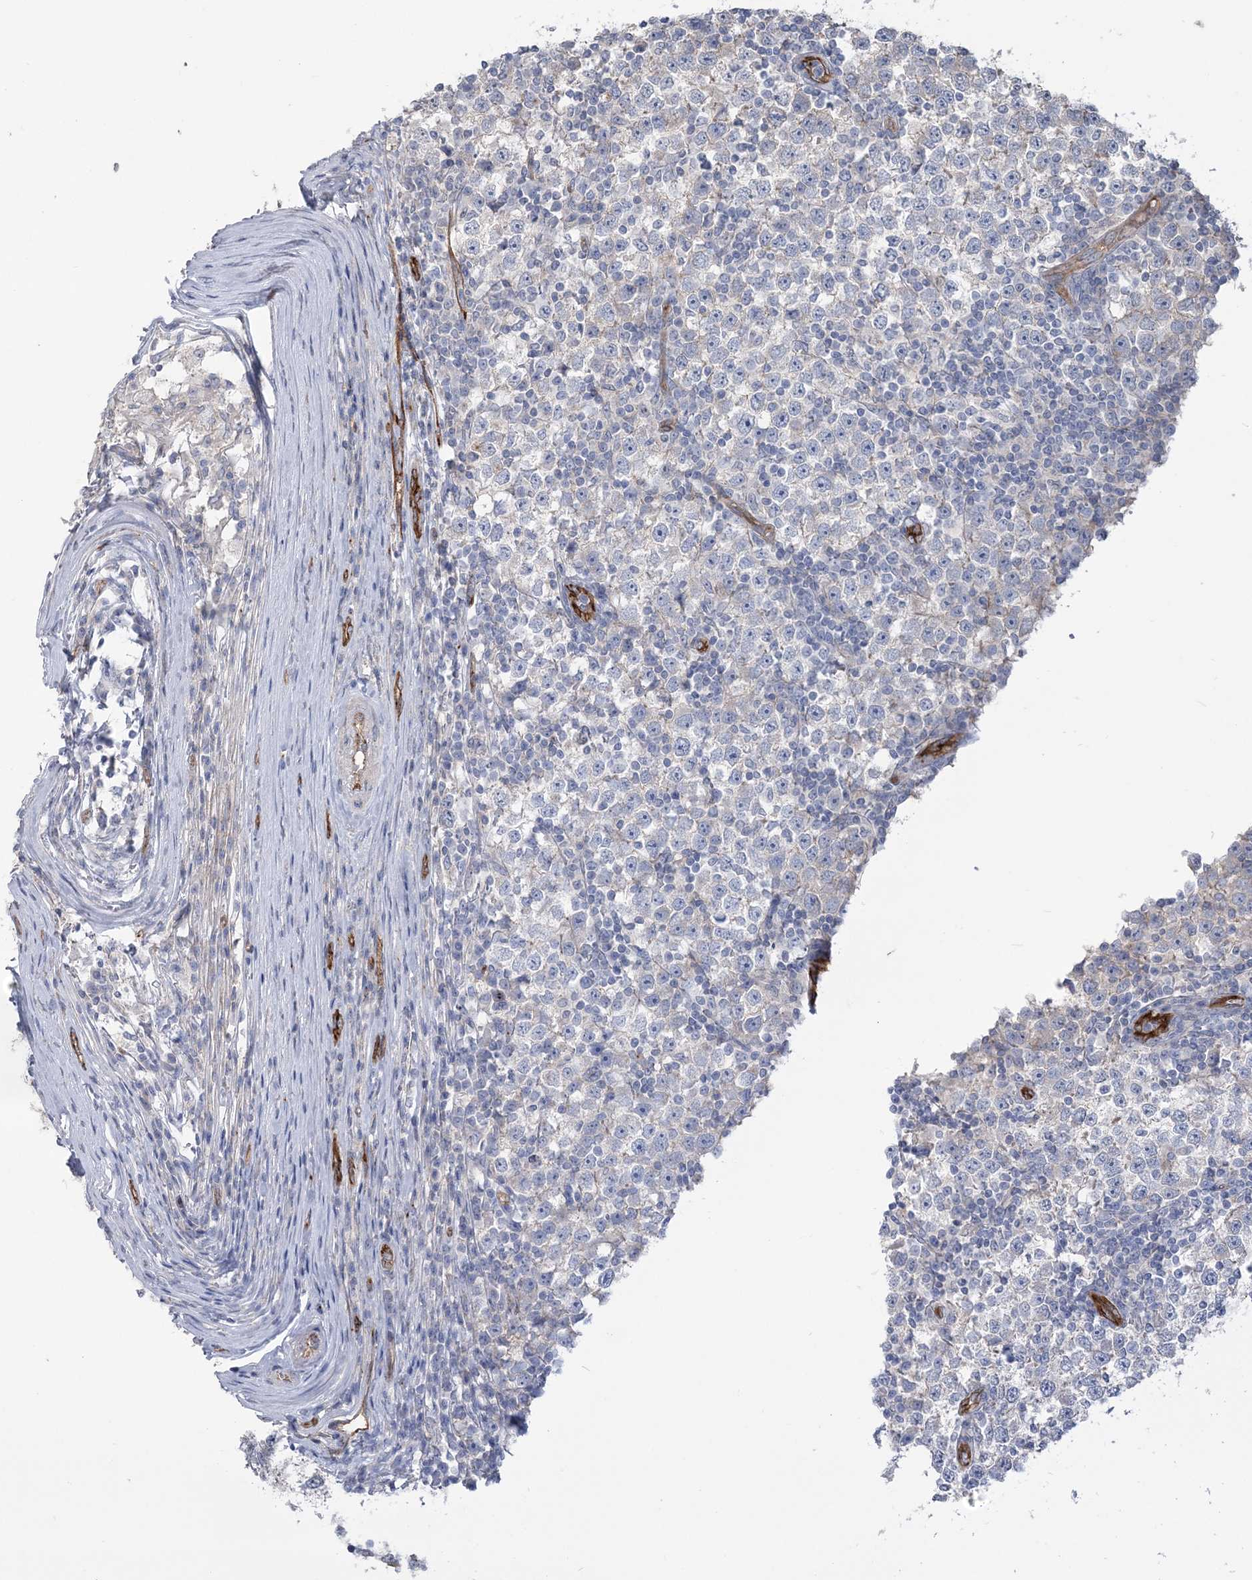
{"staining": {"intensity": "negative", "quantity": "none", "location": "none"}, "tissue": "testis cancer", "cell_type": "Tumor cells", "image_type": "cancer", "snomed": [{"axis": "morphology", "description": "Seminoma, NOS"}, {"axis": "topography", "description": "Testis"}], "caption": "This is a image of IHC staining of testis cancer, which shows no expression in tumor cells.", "gene": "RAB11FIP5", "patient": {"sex": "male", "age": 65}}